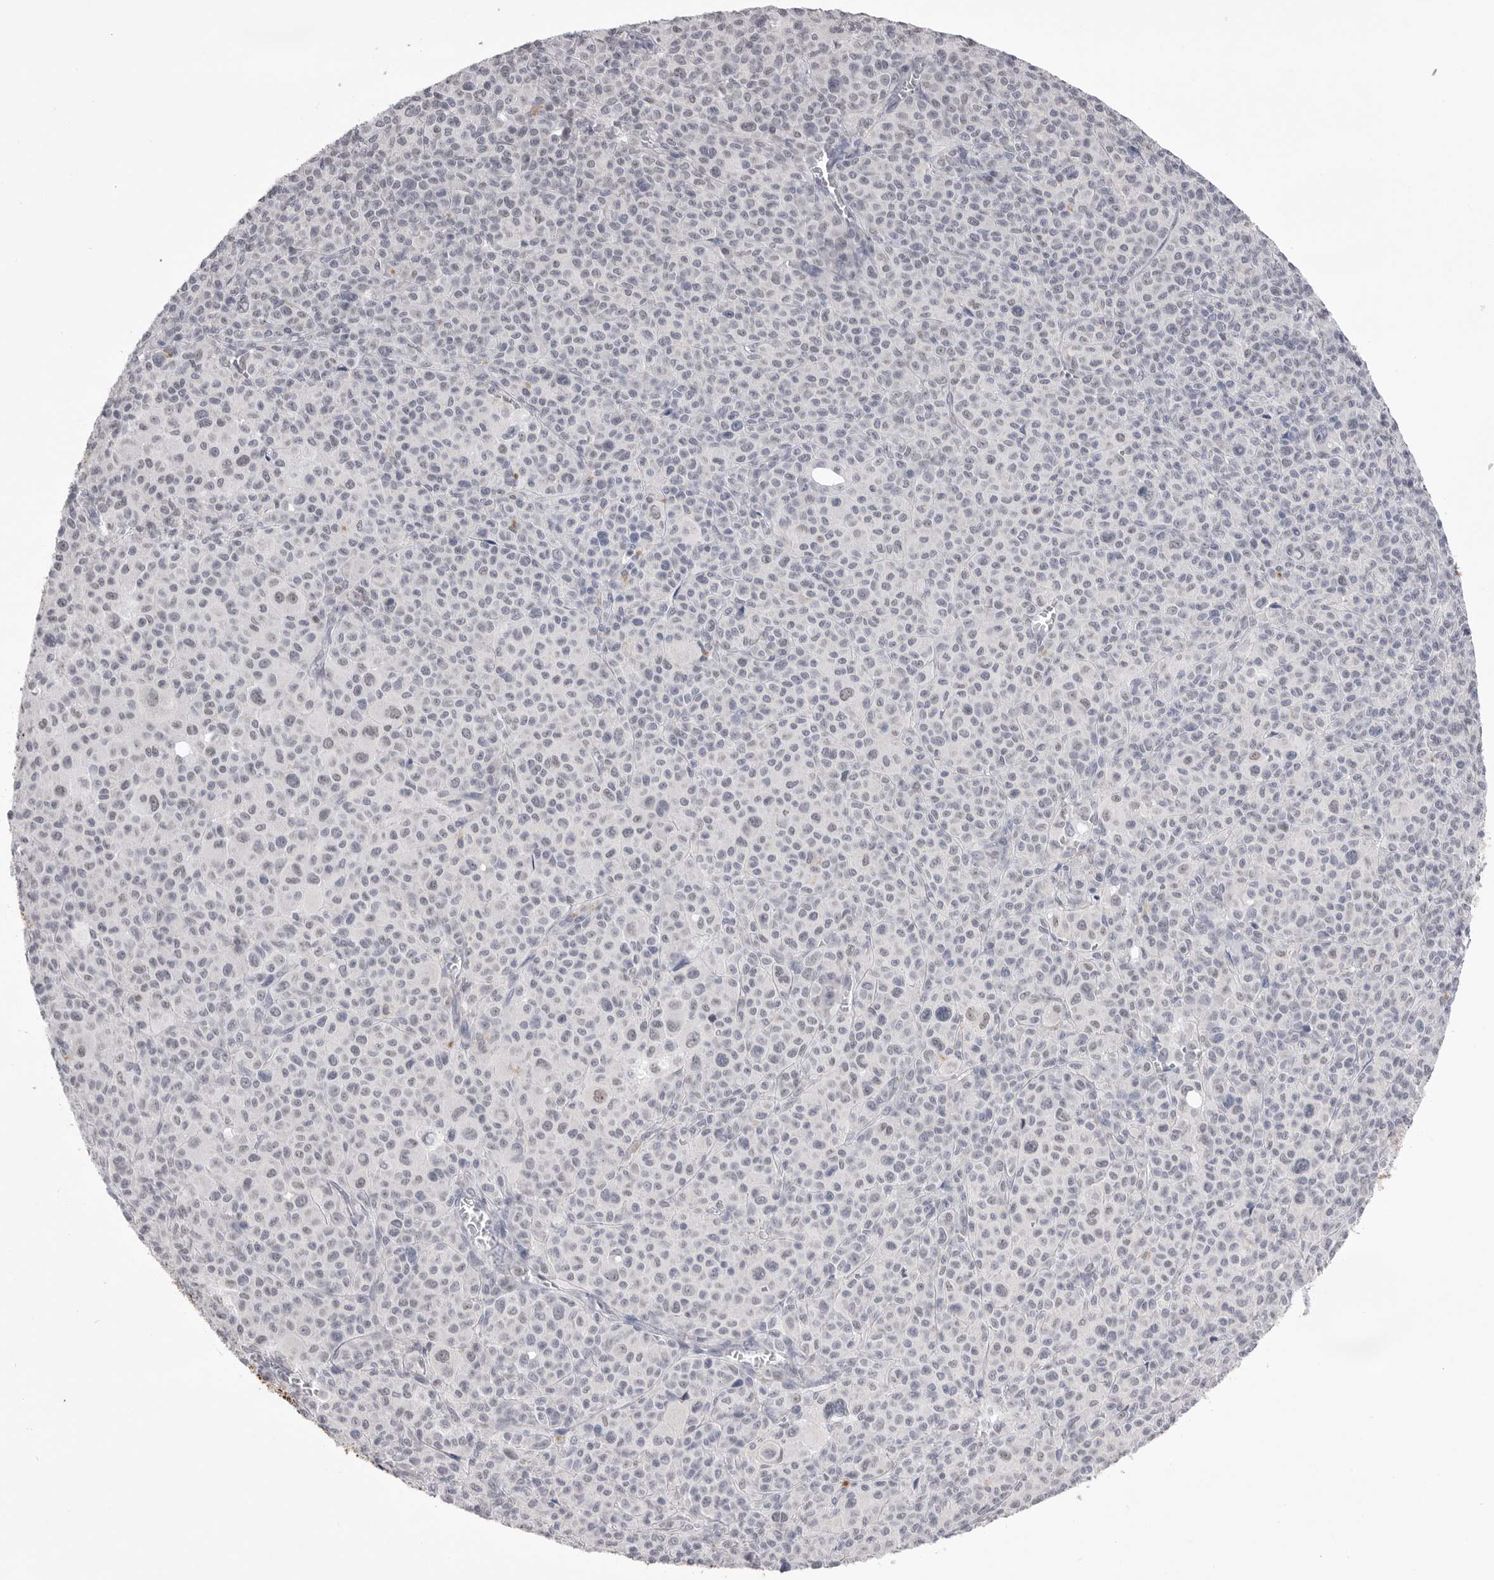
{"staining": {"intensity": "weak", "quantity": "<25%", "location": "nuclear"}, "tissue": "melanoma", "cell_type": "Tumor cells", "image_type": "cancer", "snomed": [{"axis": "morphology", "description": "Malignant melanoma, Metastatic site"}, {"axis": "topography", "description": "Skin"}], "caption": "Immunohistochemical staining of malignant melanoma (metastatic site) shows no significant staining in tumor cells.", "gene": "ZBTB7B", "patient": {"sex": "female", "age": 74}}